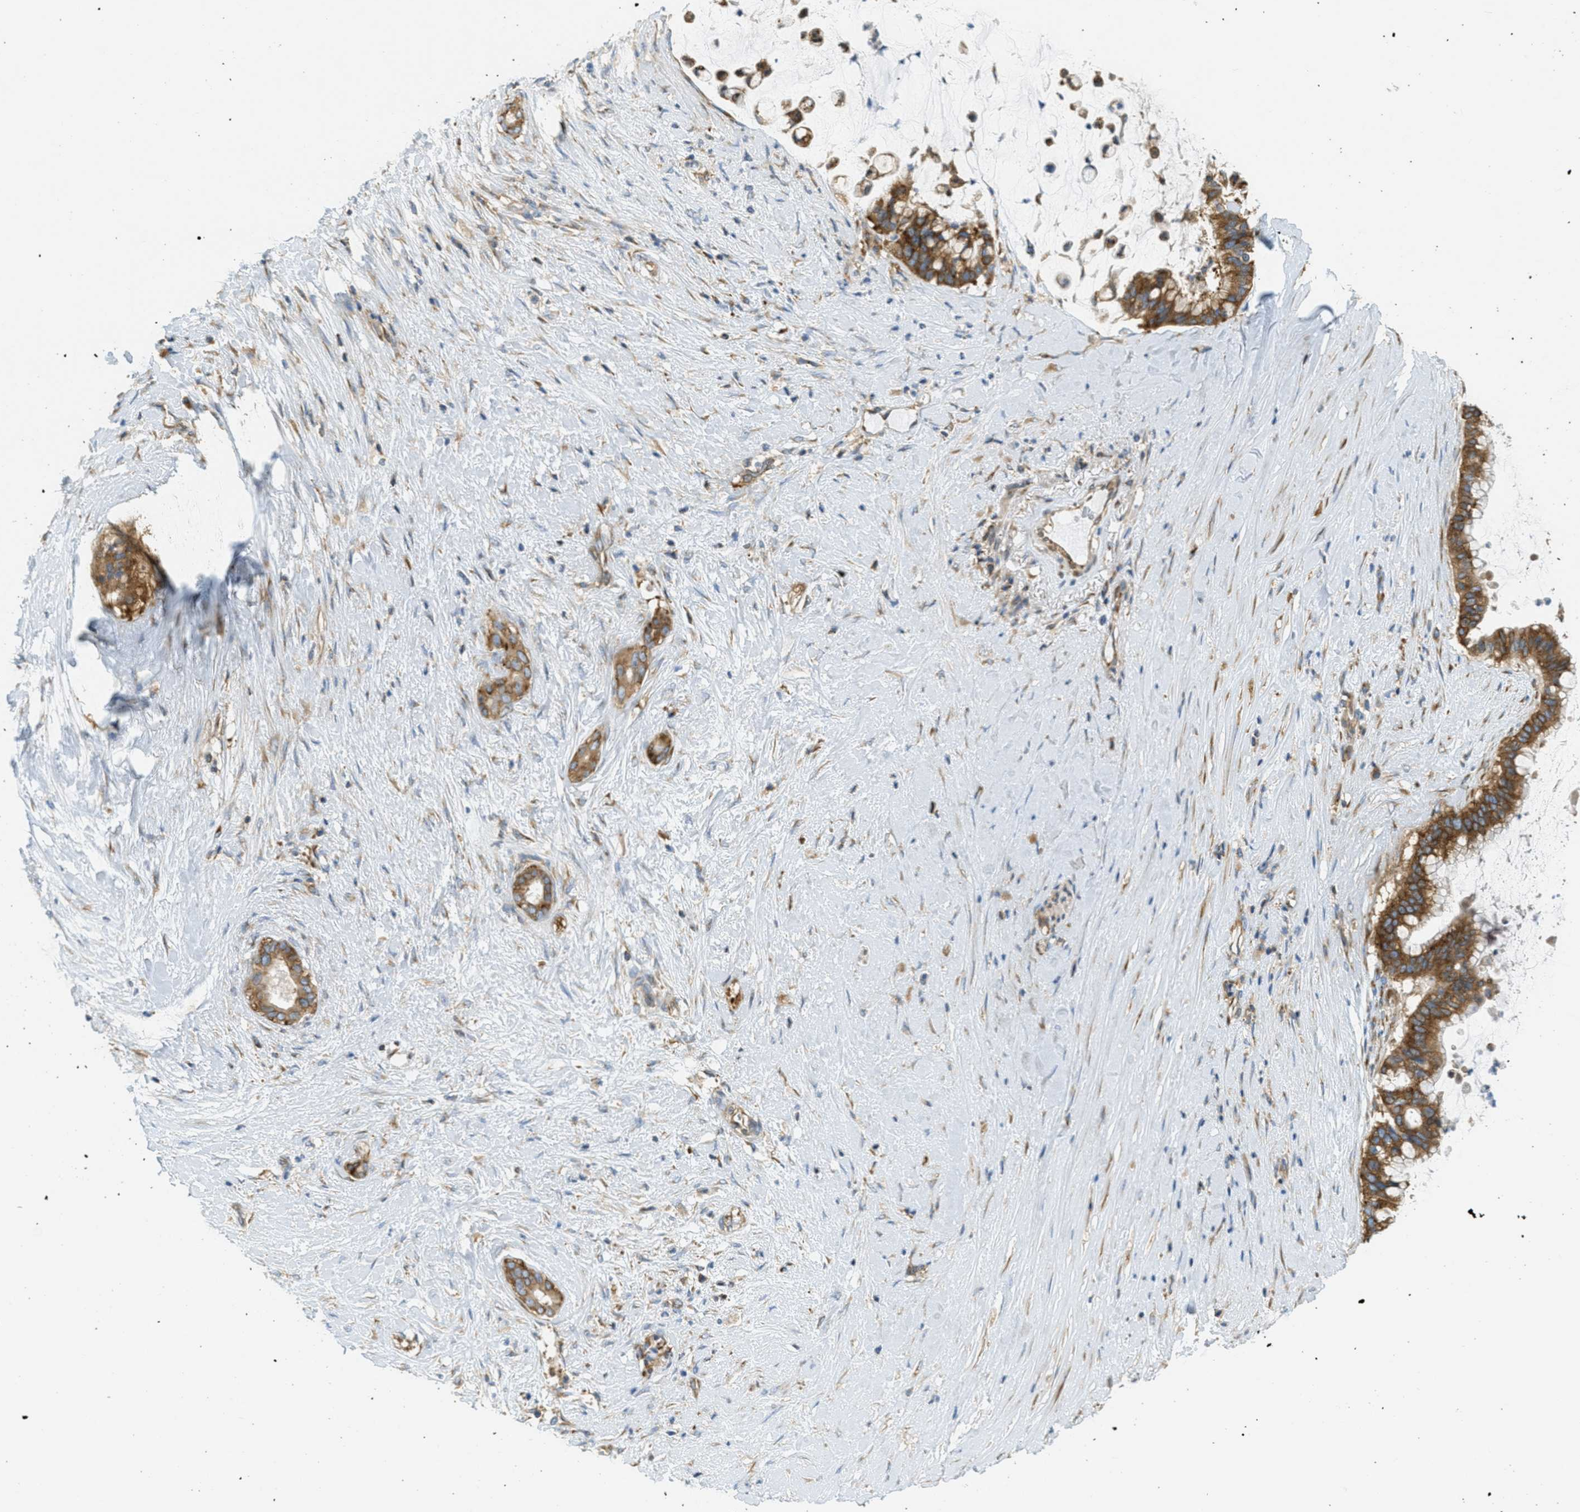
{"staining": {"intensity": "moderate", "quantity": ">75%", "location": "cytoplasmic/membranous"}, "tissue": "pancreatic cancer", "cell_type": "Tumor cells", "image_type": "cancer", "snomed": [{"axis": "morphology", "description": "Adenocarcinoma, NOS"}, {"axis": "topography", "description": "Pancreas"}], "caption": "Adenocarcinoma (pancreatic) stained for a protein (brown) reveals moderate cytoplasmic/membranous positive staining in approximately >75% of tumor cells.", "gene": "ABCF1", "patient": {"sex": "male", "age": 41}}